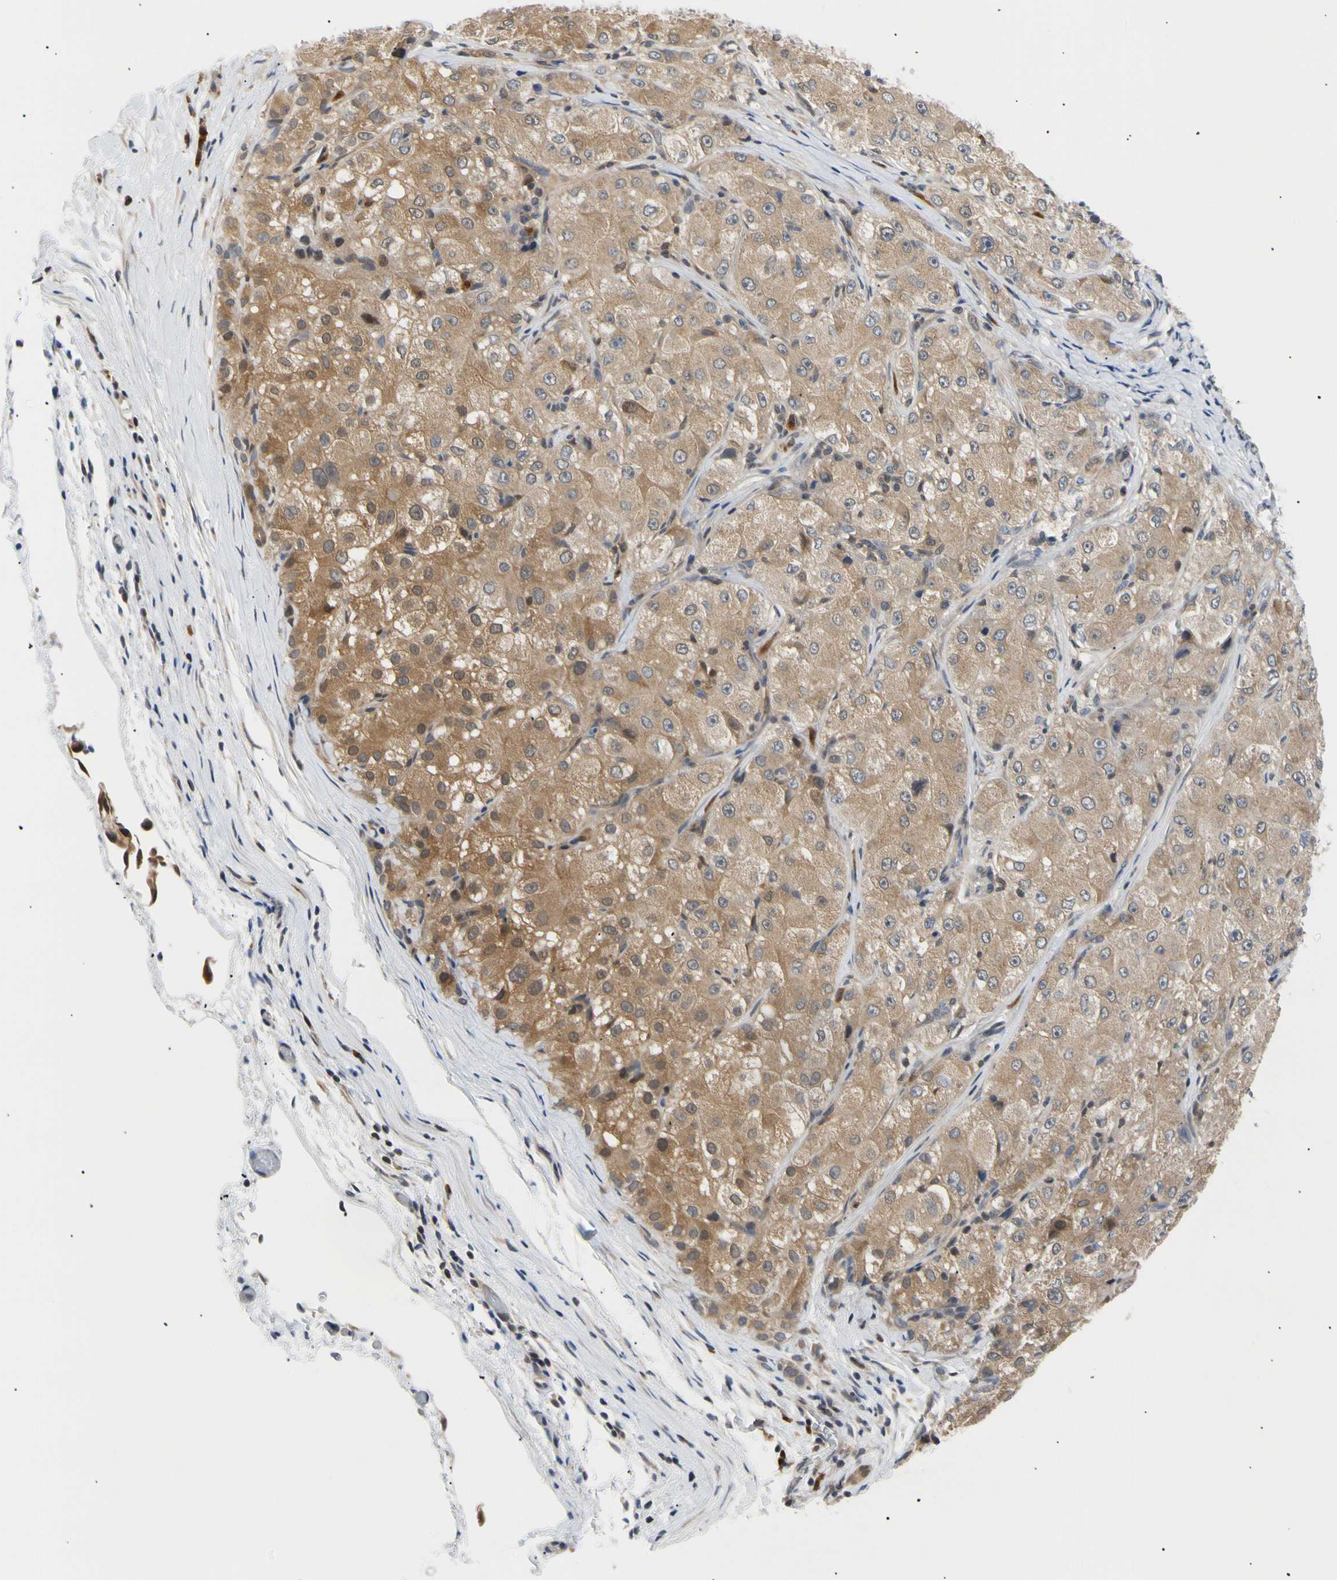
{"staining": {"intensity": "moderate", "quantity": ">75%", "location": "cytoplasmic/membranous"}, "tissue": "liver cancer", "cell_type": "Tumor cells", "image_type": "cancer", "snomed": [{"axis": "morphology", "description": "Carcinoma, Hepatocellular, NOS"}, {"axis": "topography", "description": "Liver"}], "caption": "A photomicrograph of human liver cancer stained for a protein reveals moderate cytoplasmic/membranous brown staining in tumor cells.", "gene": "SEC23B", "patient": {"sex": "male", "age": 80}}